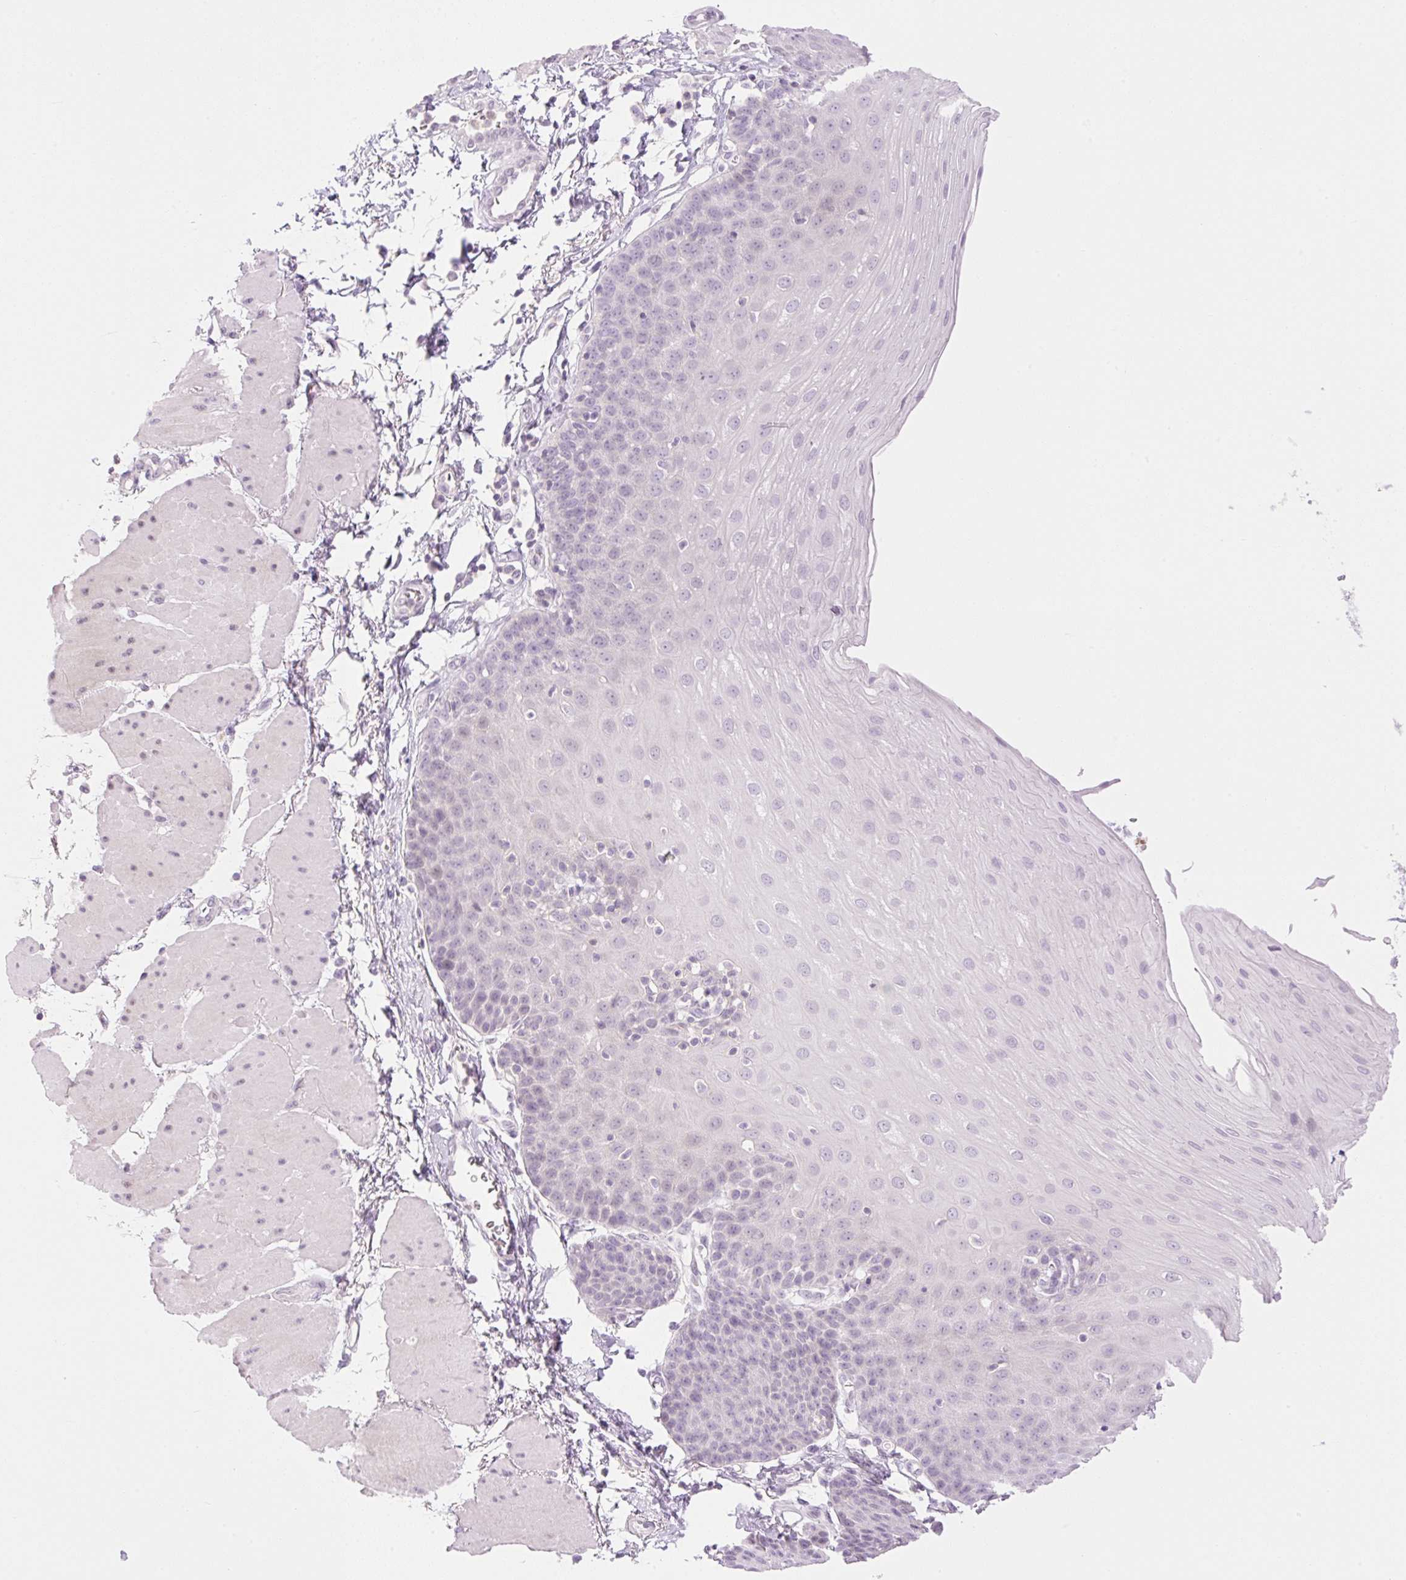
{"staining": {"intensity": "negative", "quantity": "none", "location": "none"}, "tissue": "esophagus", "cell_type": "Squamous epithelial cells", "image_type": "normal", "snomed": [{"axis": "morphology", "description": "Normal tissue, NOS"}, {"axis": "topography", "description": "Esophagus"}], "caption": "Protein analysis of normal esophagus demonstrates no significant staining in squamous epithelial cells.", "gene": "TBX15", "patient": {"sex": "female", "age": 81}}